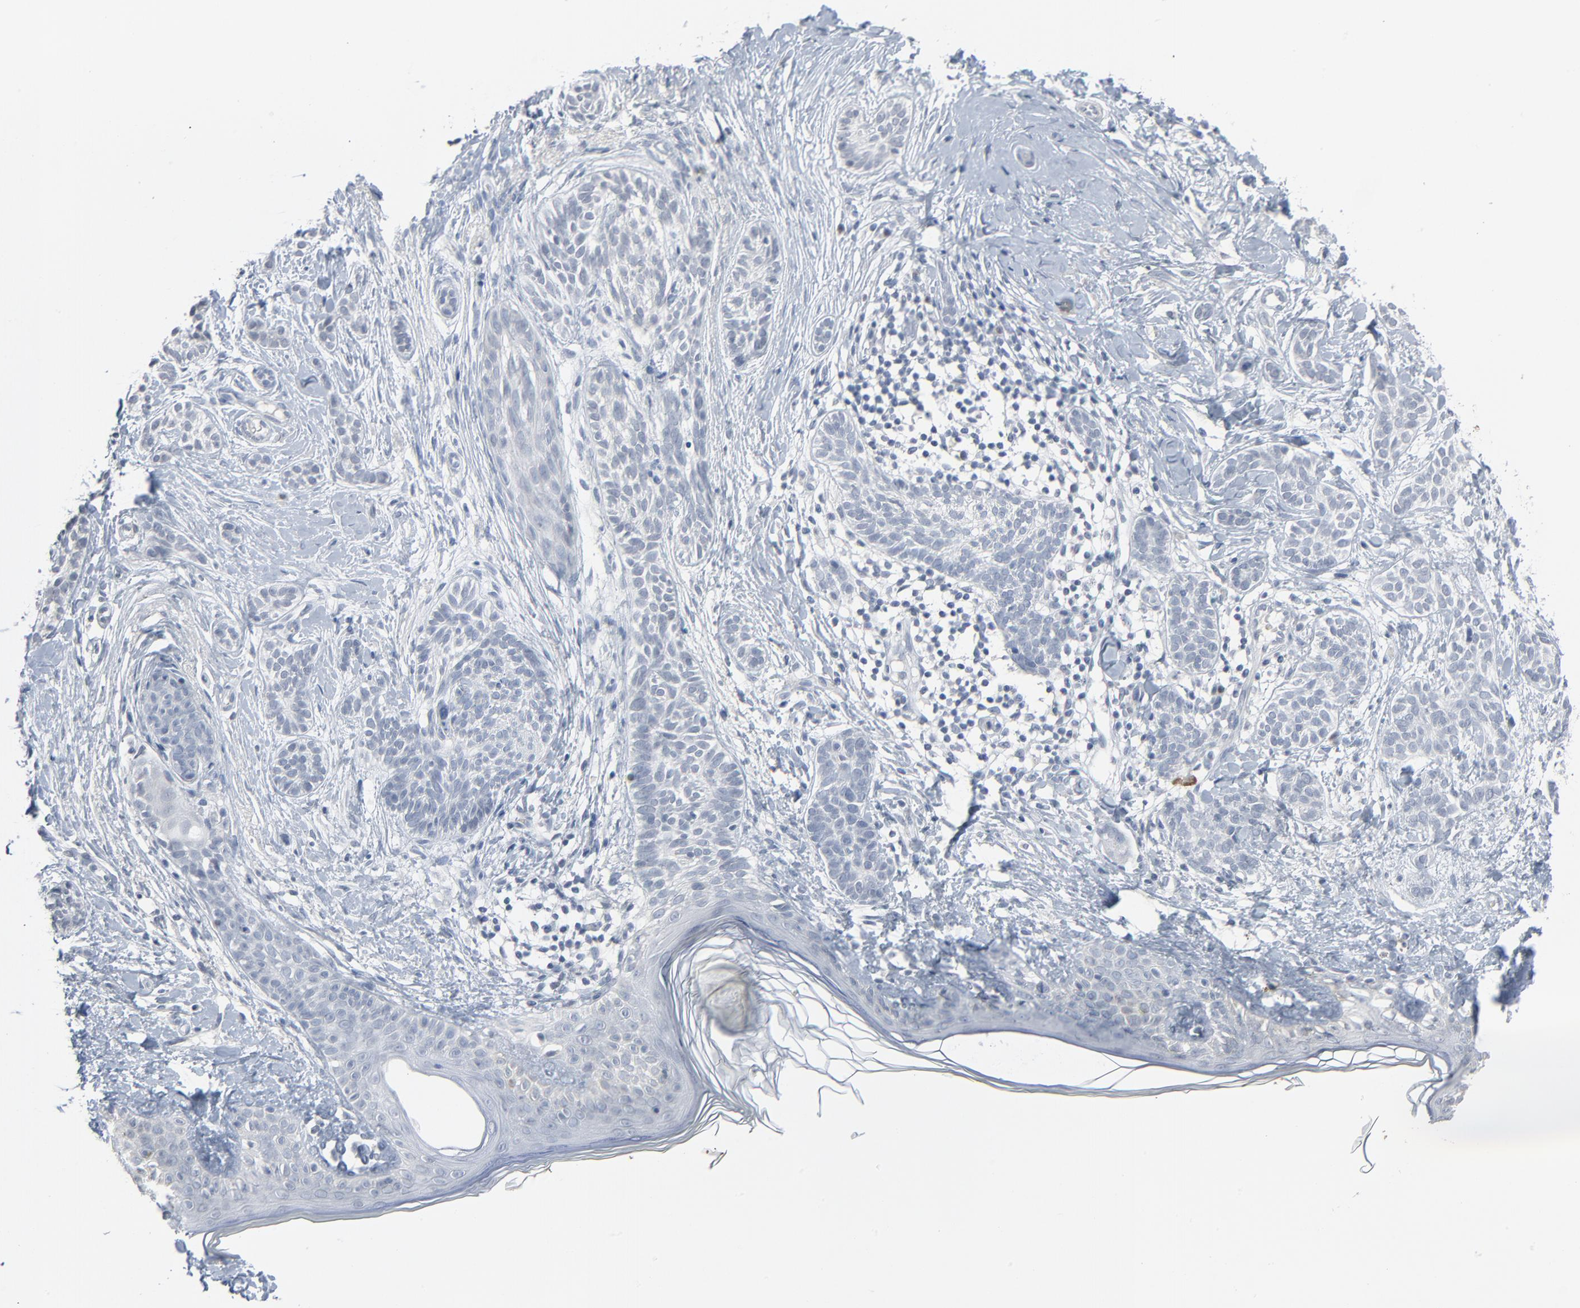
{"staining": {"intensity": "strong", "quantity": "25%-75%", "location": "nuclear"}, "tissue": "skin cancer", "cell_type": "Tumor cells", "image_type": "cancer", "snomed": [{"axis": "morphology", "description": "Normal tissue, NOS"}, {"axis": "morphology", "description": "Basal cell carcinoma"}, {"axis": "topography", "description": "Skin"}], "caption": "A high amount of strong nuclear expression is present in approximately 25%-75% of tumor cells in skin cancer (basal cell carcinoma) tissue. The protein is shown in brown color, while the nuclei are stained blue.", "gene": "SAGE1", "patient": {"sex": "male", "age": 63}}